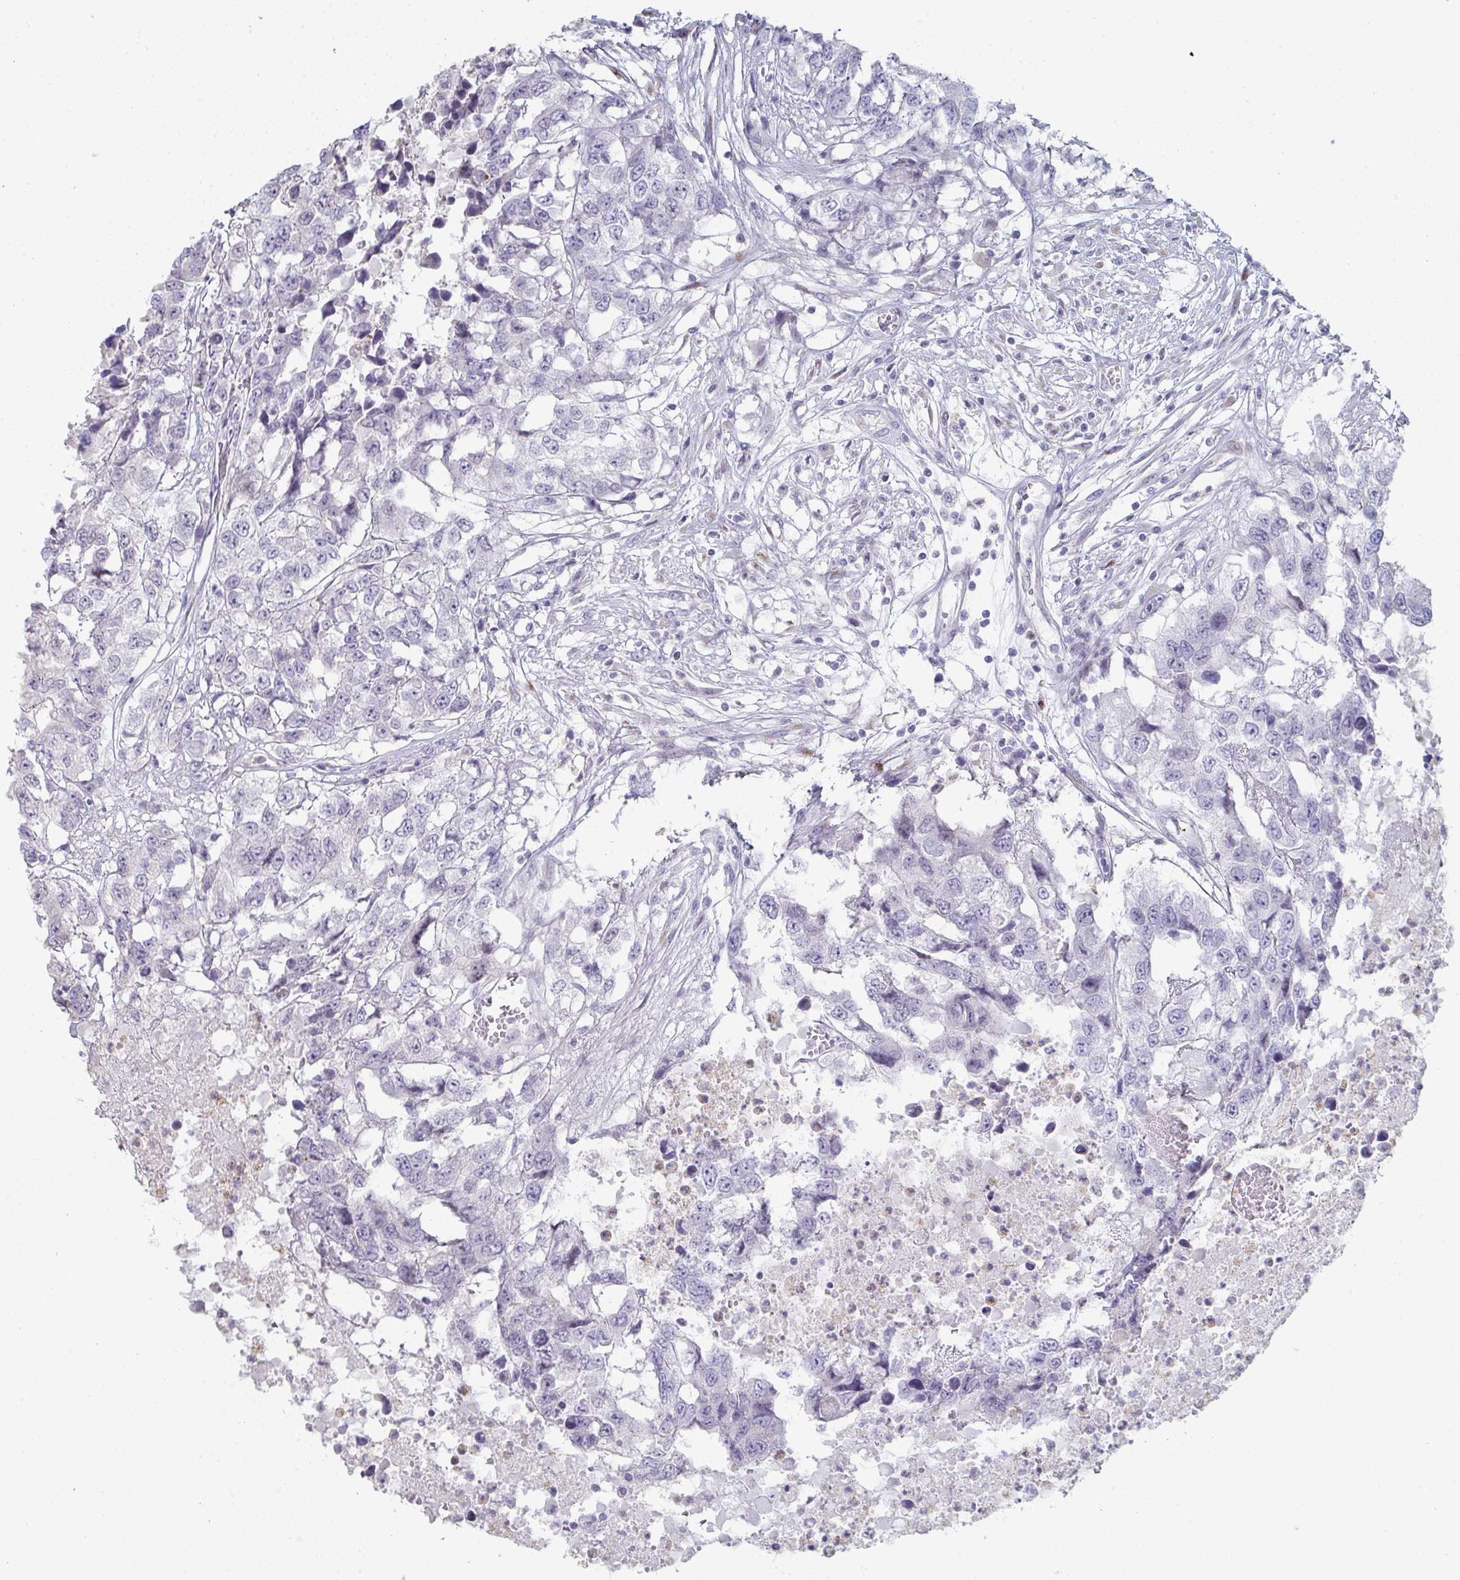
{"staining": {"intensity": "negative", "quantity": "none", "location": "none"}, "tissue": "testis cancer", "cell_type": "Tumor cells", "image_type": "cancer", "snomed": [{"axis": "morphology", "description": "Carcinoma, Embryonal, NOS"}, {"axis": "topography", "description": "Testis"}], "caption": "There is no significant staining in tumor cells of testis cancer (embryonal carcinoma). (DAB immunohistochemistry, high magnification).", "gene": "A1CF", "patient": {"sex": "male", "age": 83}}